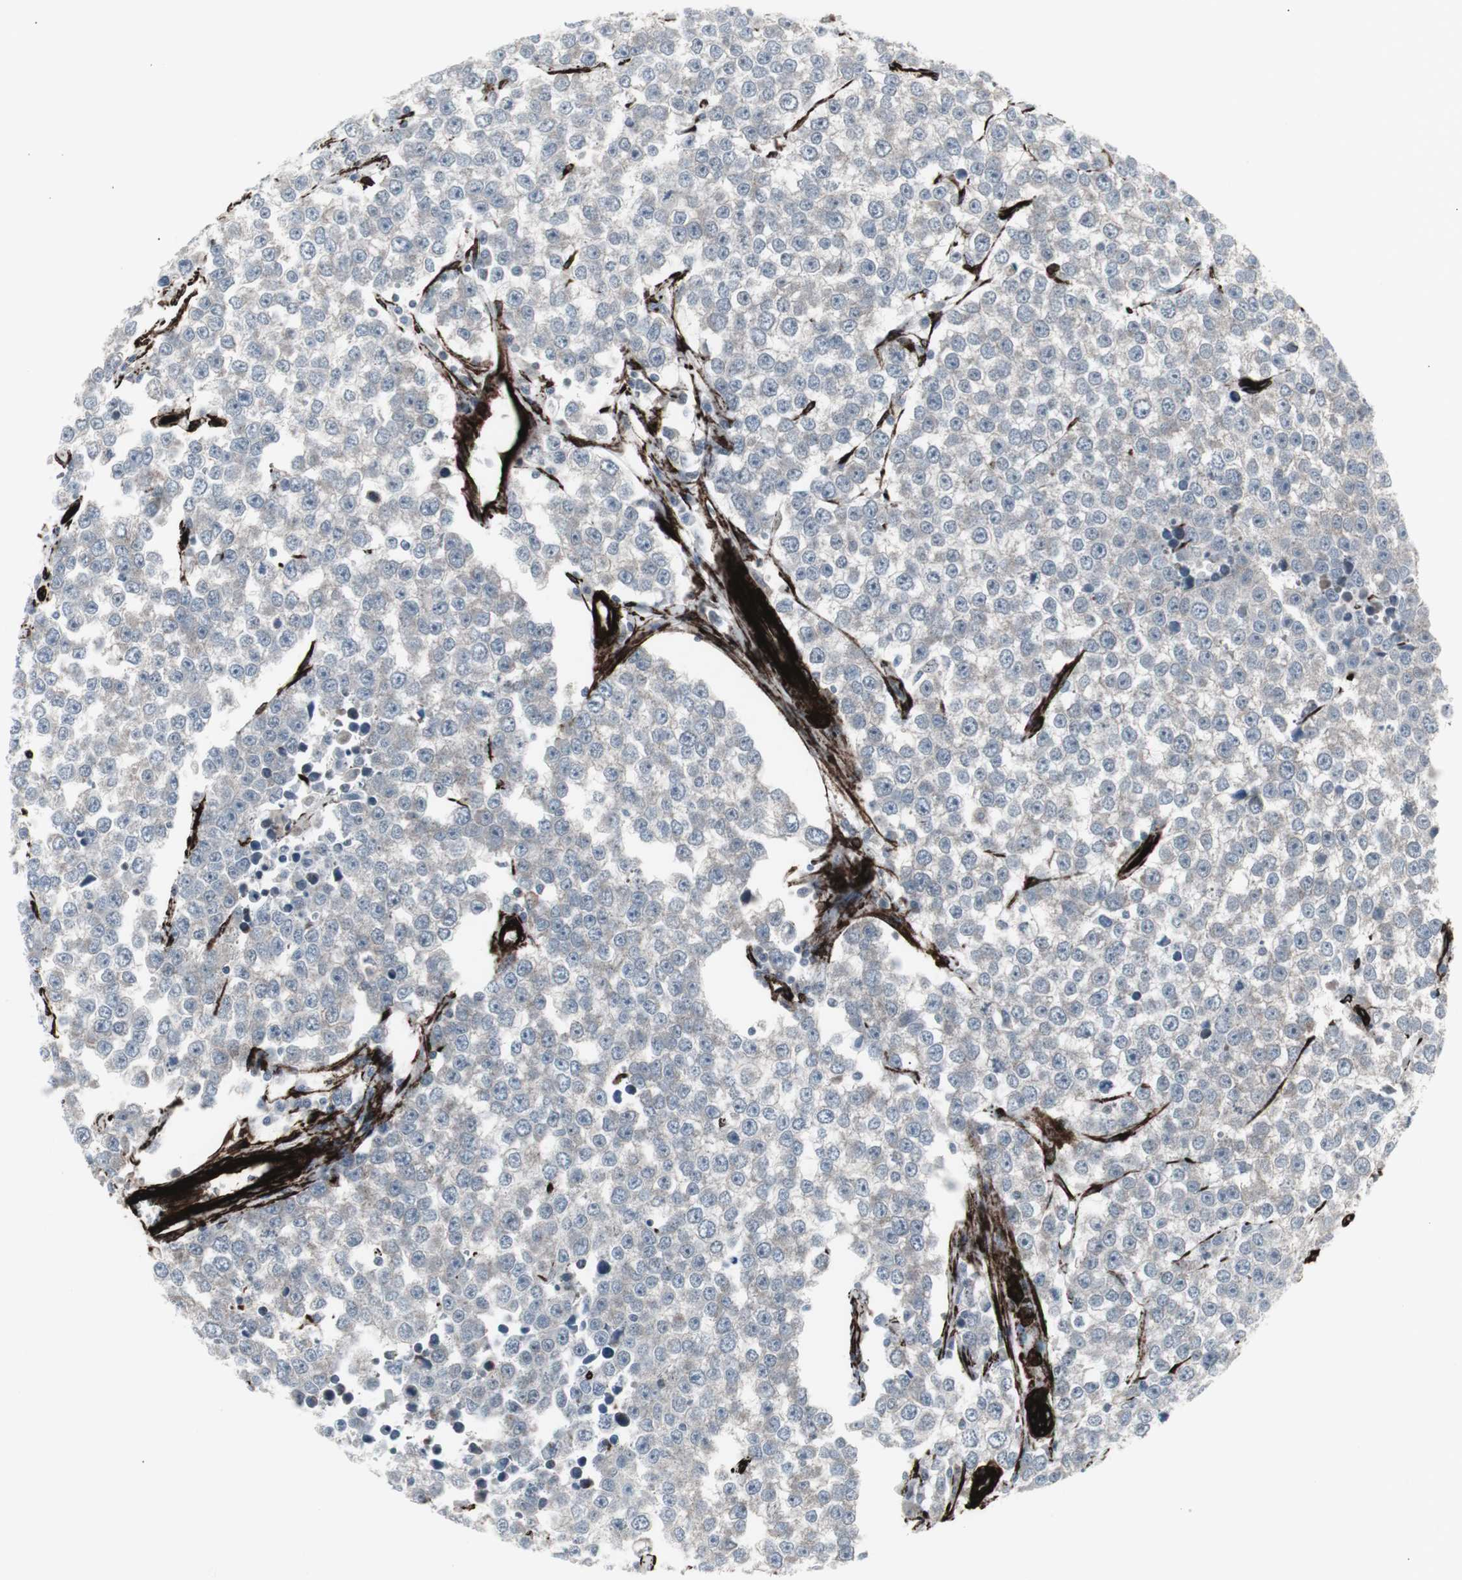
{"staining": {"intensity": "weak", "quantity": "<25%", "location": "cytoplasmic/membranous"}, "tissue": "testis cancer", "cell_type": "Tumor cells", "image_type": "cancer", "snomed": [{"axis": "morphology", "description": "Seminoma, NOS"}, {"axis": "morphology", "description": "Carcinoma, Embryonal, NOS"}, {"axis": "topography", "description": "Testis"}], "caption": "The photomicrograph displays no staining of tumor cells in embryonal carcinoma (testis). (Immunohistochemistry (ihc), brightfield microscopy, high magnification).", "gene": "PDGFA", "patient": {"sex": "male", "age": 52}}